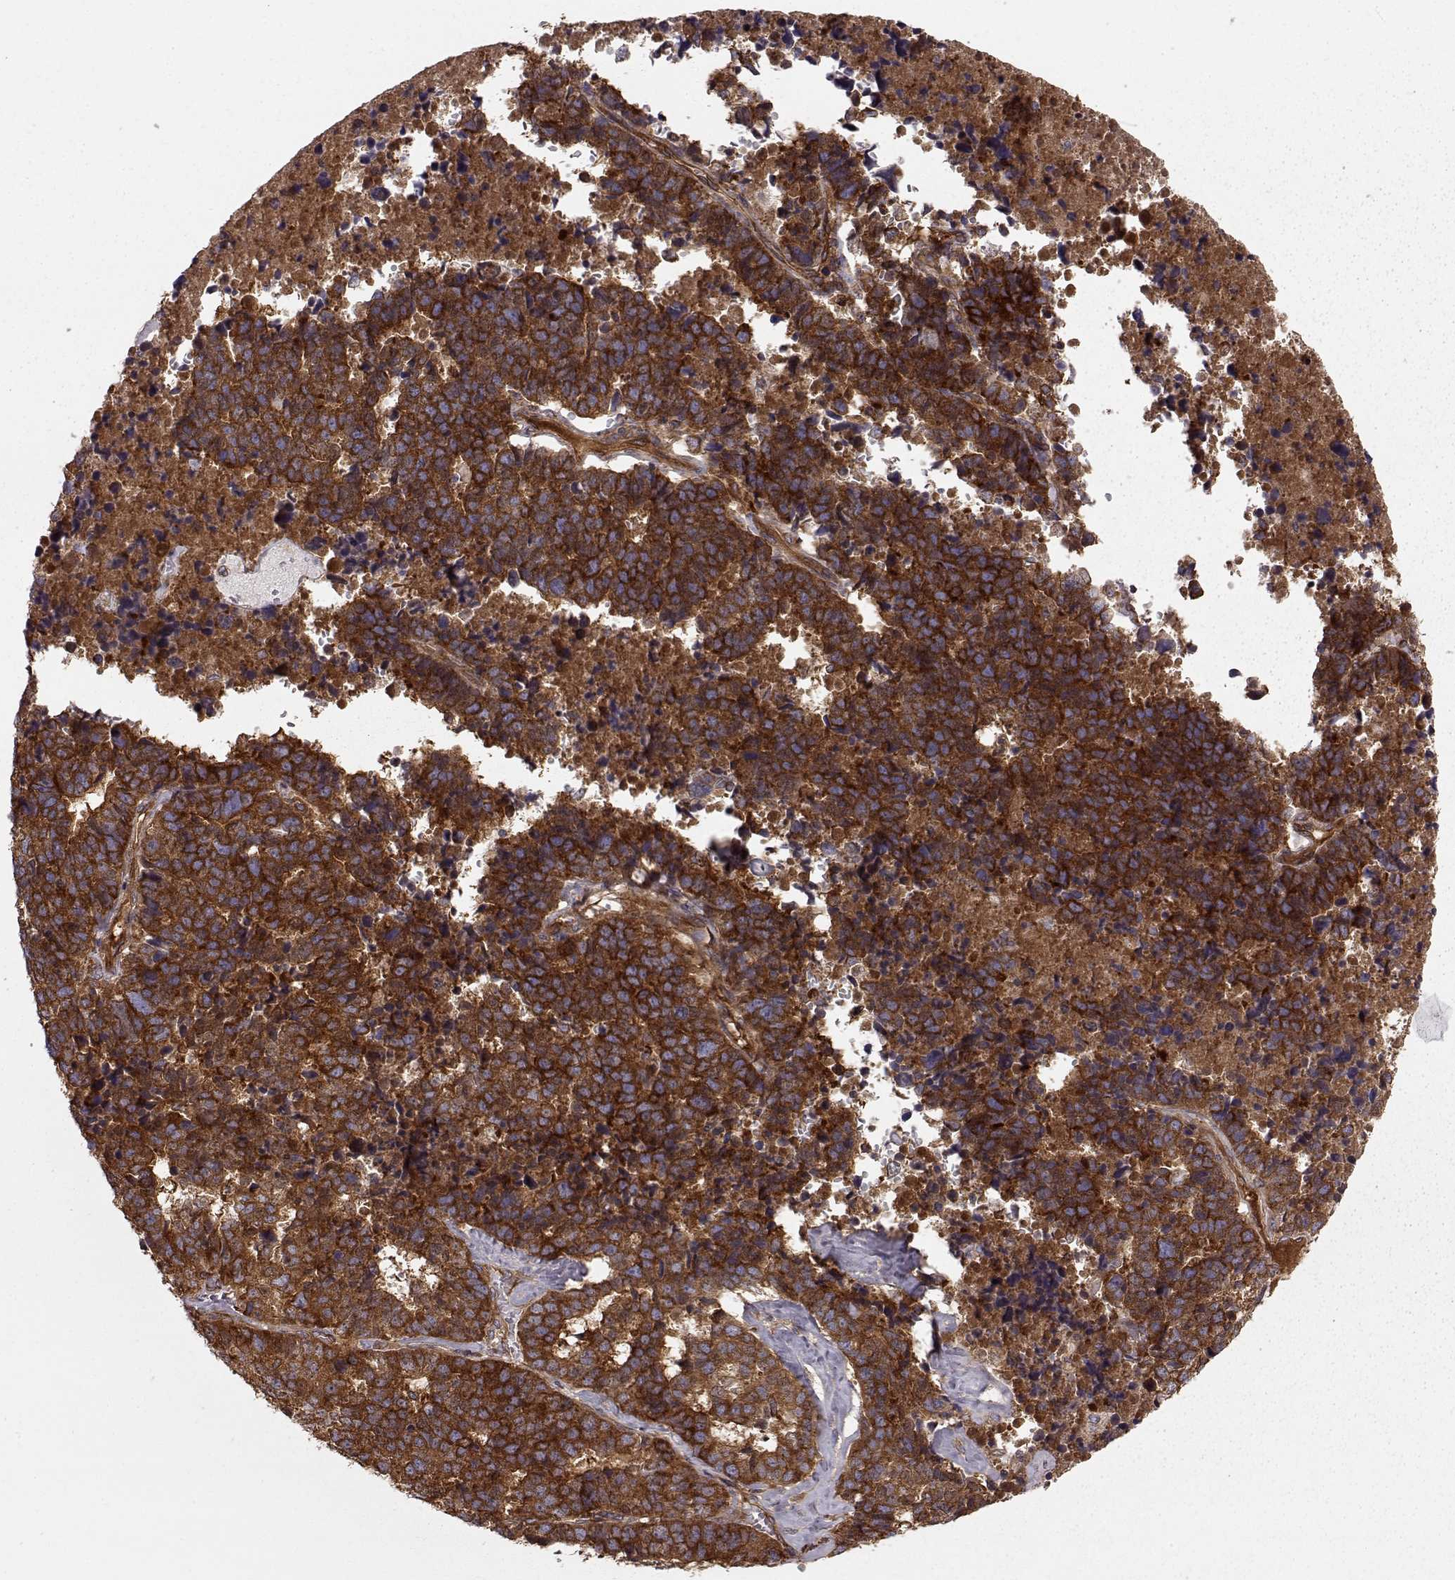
{"staining": {"intensity": "strong", "quantity": ">75%", "location": "cytoplasmic/membranous"}, "tissue": "stomach cancer", "cell_type": "Tumor cells", "image_type": "cancer", "snomed": [{"axis": "morphology", "description": "Adenocarcinoma, NOS"}, {"axis": "topography", "description": "Stomach"}], "caption": "A brown stain labels strong cytoplasmic/membranous positivity of a protein in stomach cancer tumor cells. Using DAB (3,3'-diaminobenzidine) (brown) and hematoxylin (blue) stains, captured at high magnification using brightfield microscopy.", "gene": "RABGAP1", "patient": {"sex": "male", "age": 69}}